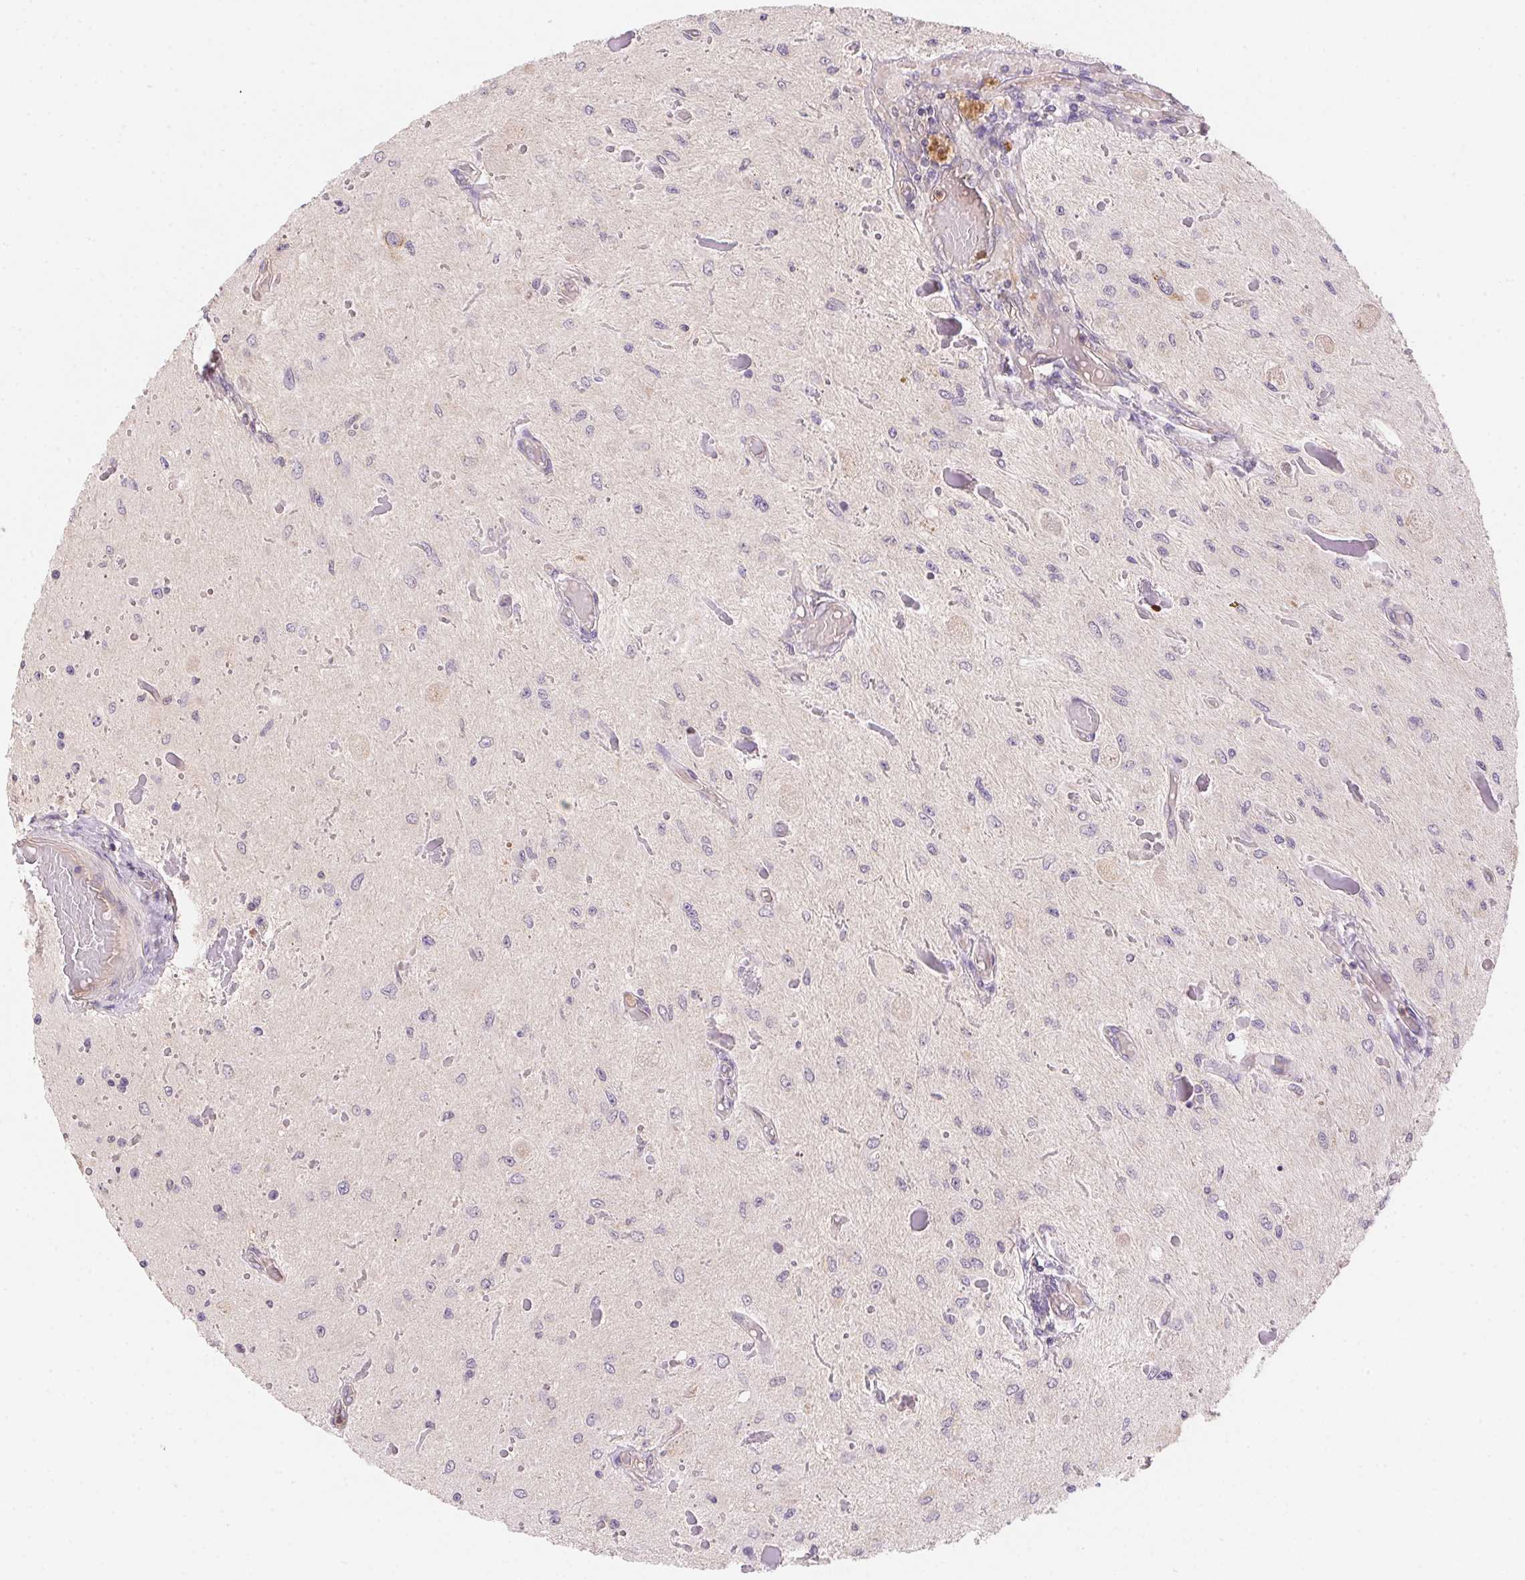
{"staining": {"intensity": "negative", "quantity": "none", "location": "none"}, "tissue": "glioma", "cell_type": "Tumor cells", "image_type": "cancer", "snomed": [{"axis": "morphology", "description": "Glioma, malignant, Low grade"}, {"axis": "topography", "description": "Cerebellum"}], "caption": "High magnification brightfield microscopy of glioma stained with DAB (brown) and counterstained with hematoxylin (blue): tumor cells show no significant expression.", "gene": "PRKAA1", "patient": {"sex": "female", "age": 14}}